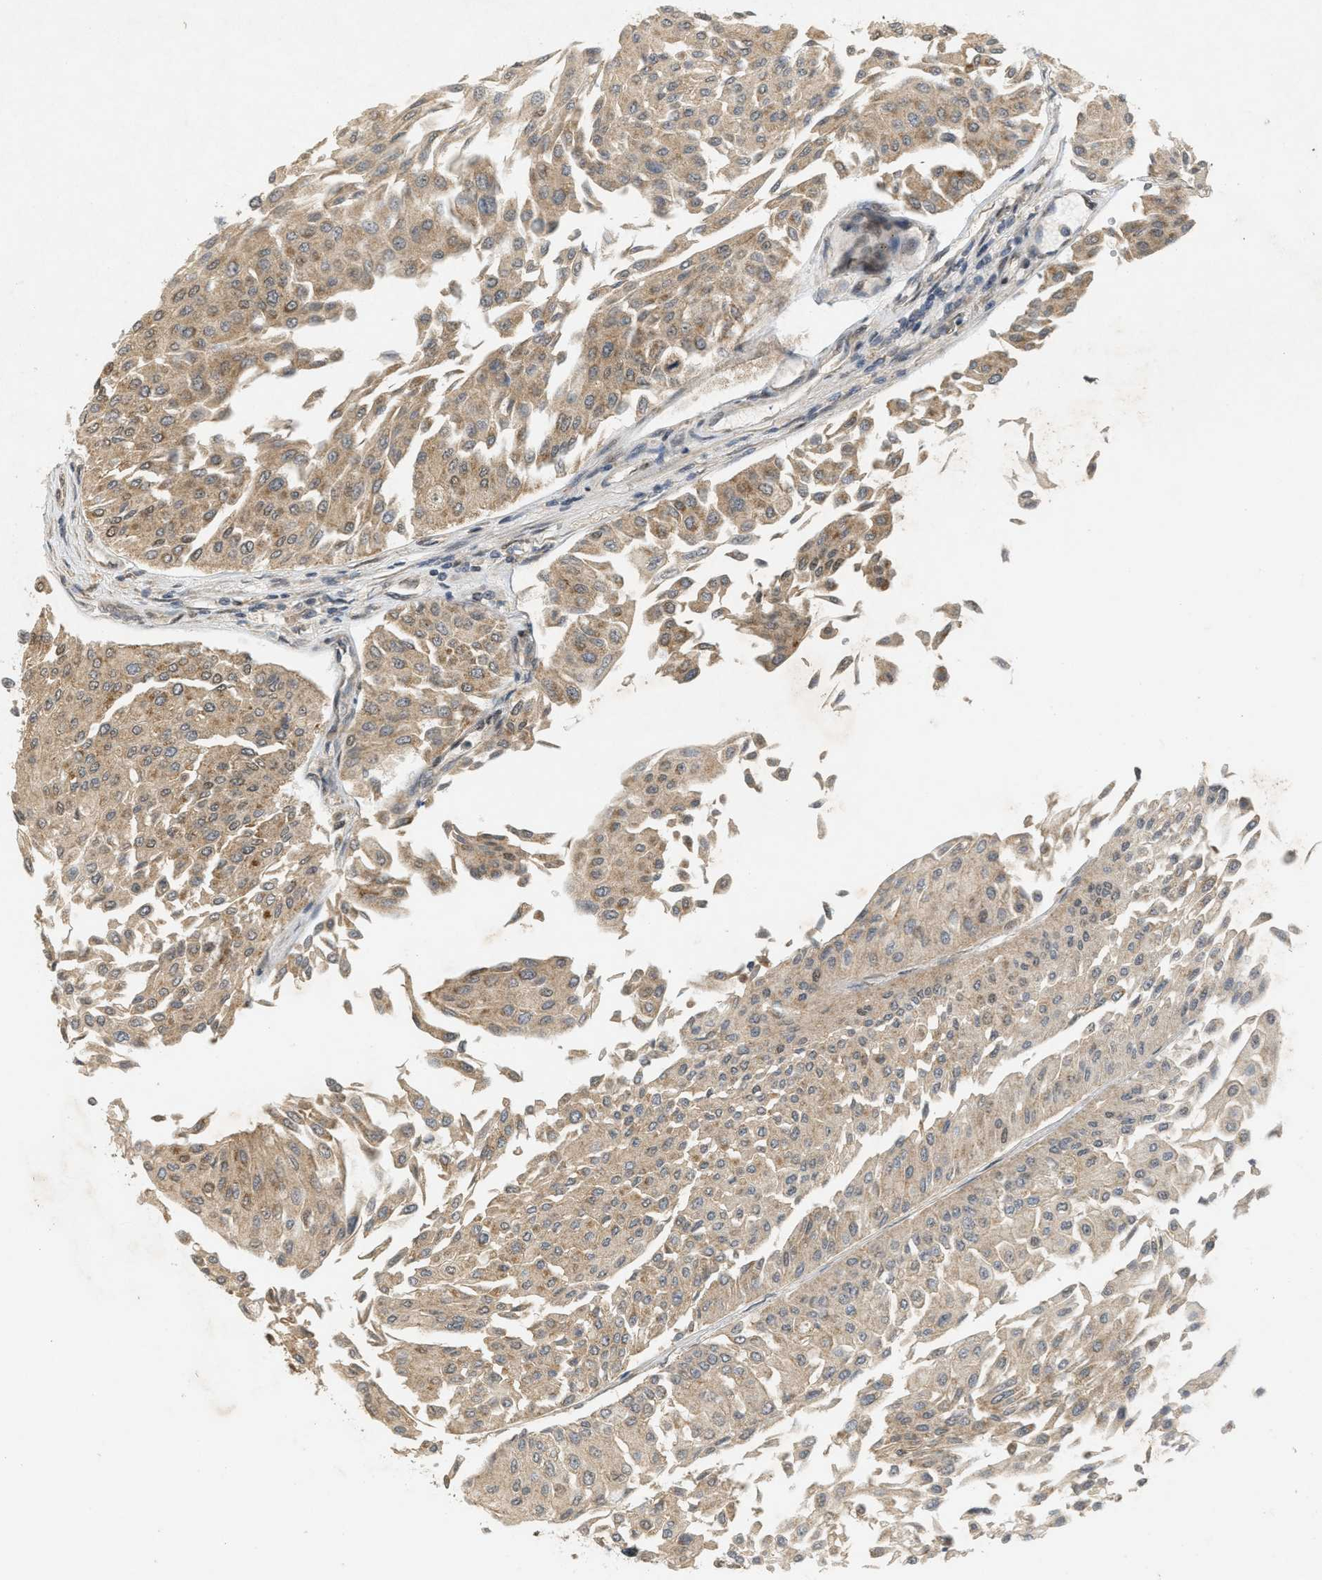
{"staining": {"intensity": "moderate", "quantity": ">75%", "location": "cytoplasmic/membranous"}, "tissue": "urothelial cancer", "cell_type": "Tumor cells", "image_type": "cancer", "snomed": [{"axis": "morphology", "description": "Urothelial carcinoma, Low grade"}, {"axis": "topography", "description": "Urinary bladder"}], "caption": "Urothelial carcinoma (low-grade) was stained to show a protein in brown. There is medium levels of moderate cytoplasmic/membranous expression in about >75% of tumor cells.", "gene": "PRKD1", "patient": {"sex": "male", "age": 67}}